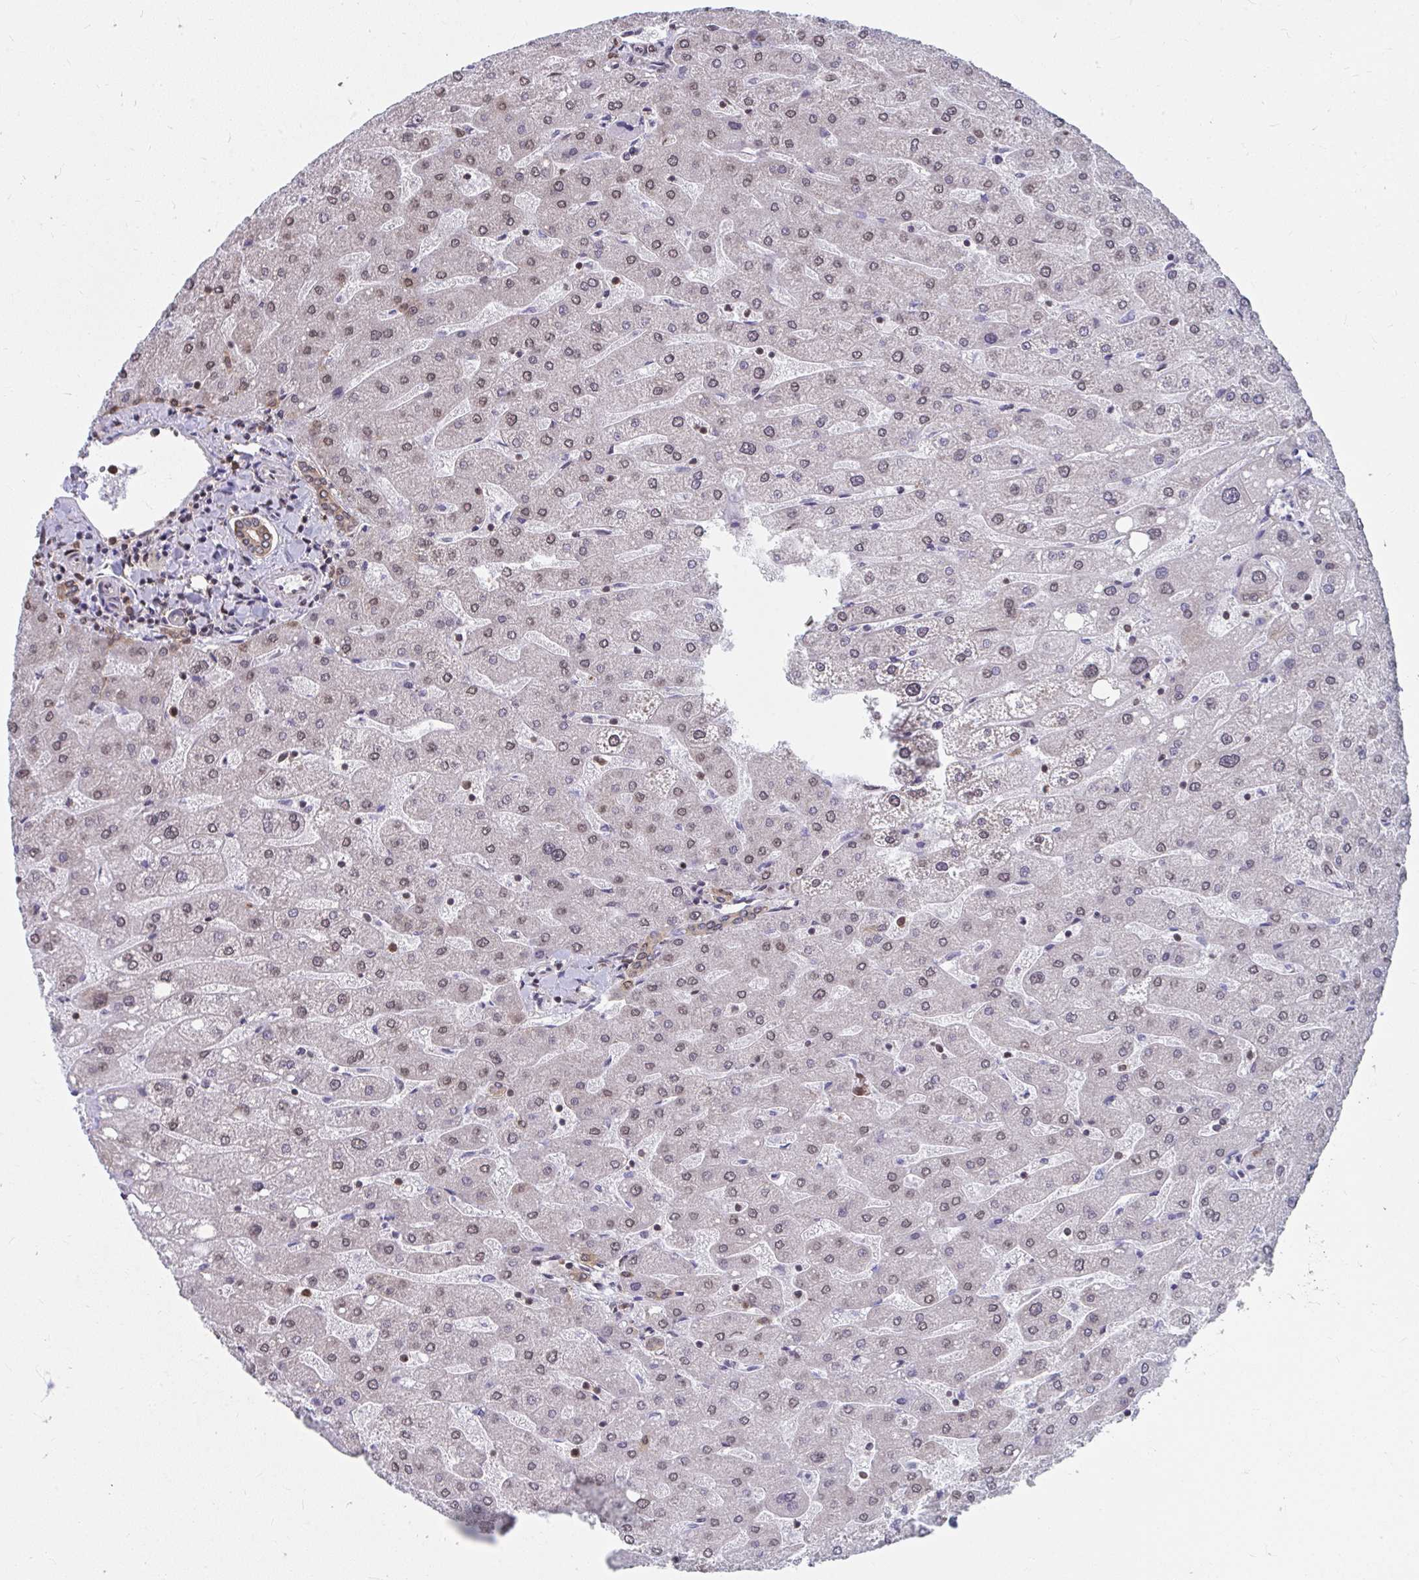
{"staining": {"intensity": "weak", "quantity": ">75%", "location": "cytoplasmic/membranous"}, "tissue": "liver", "cell_type": "Cholangiocytes", "image_type": "normal", "snomed": [{"axis": "morphology", "description": "Normal tissue, NOS"}, {"axis": "topography", "description": "Liver"}], "caption": "Unremarkable liver shows weak cytoplasmic/membranous positivity in about >75% of cholangiocytes The staining was performed using DAB (3,3'-diaminobenzidine) to visualize the protein expression in brown, while the nuclei were stained in blue with hematoxylin (Magnification: 20x)..", "gene": "SYNCRIP", "patient": {"sex": "male", "age": 67}}